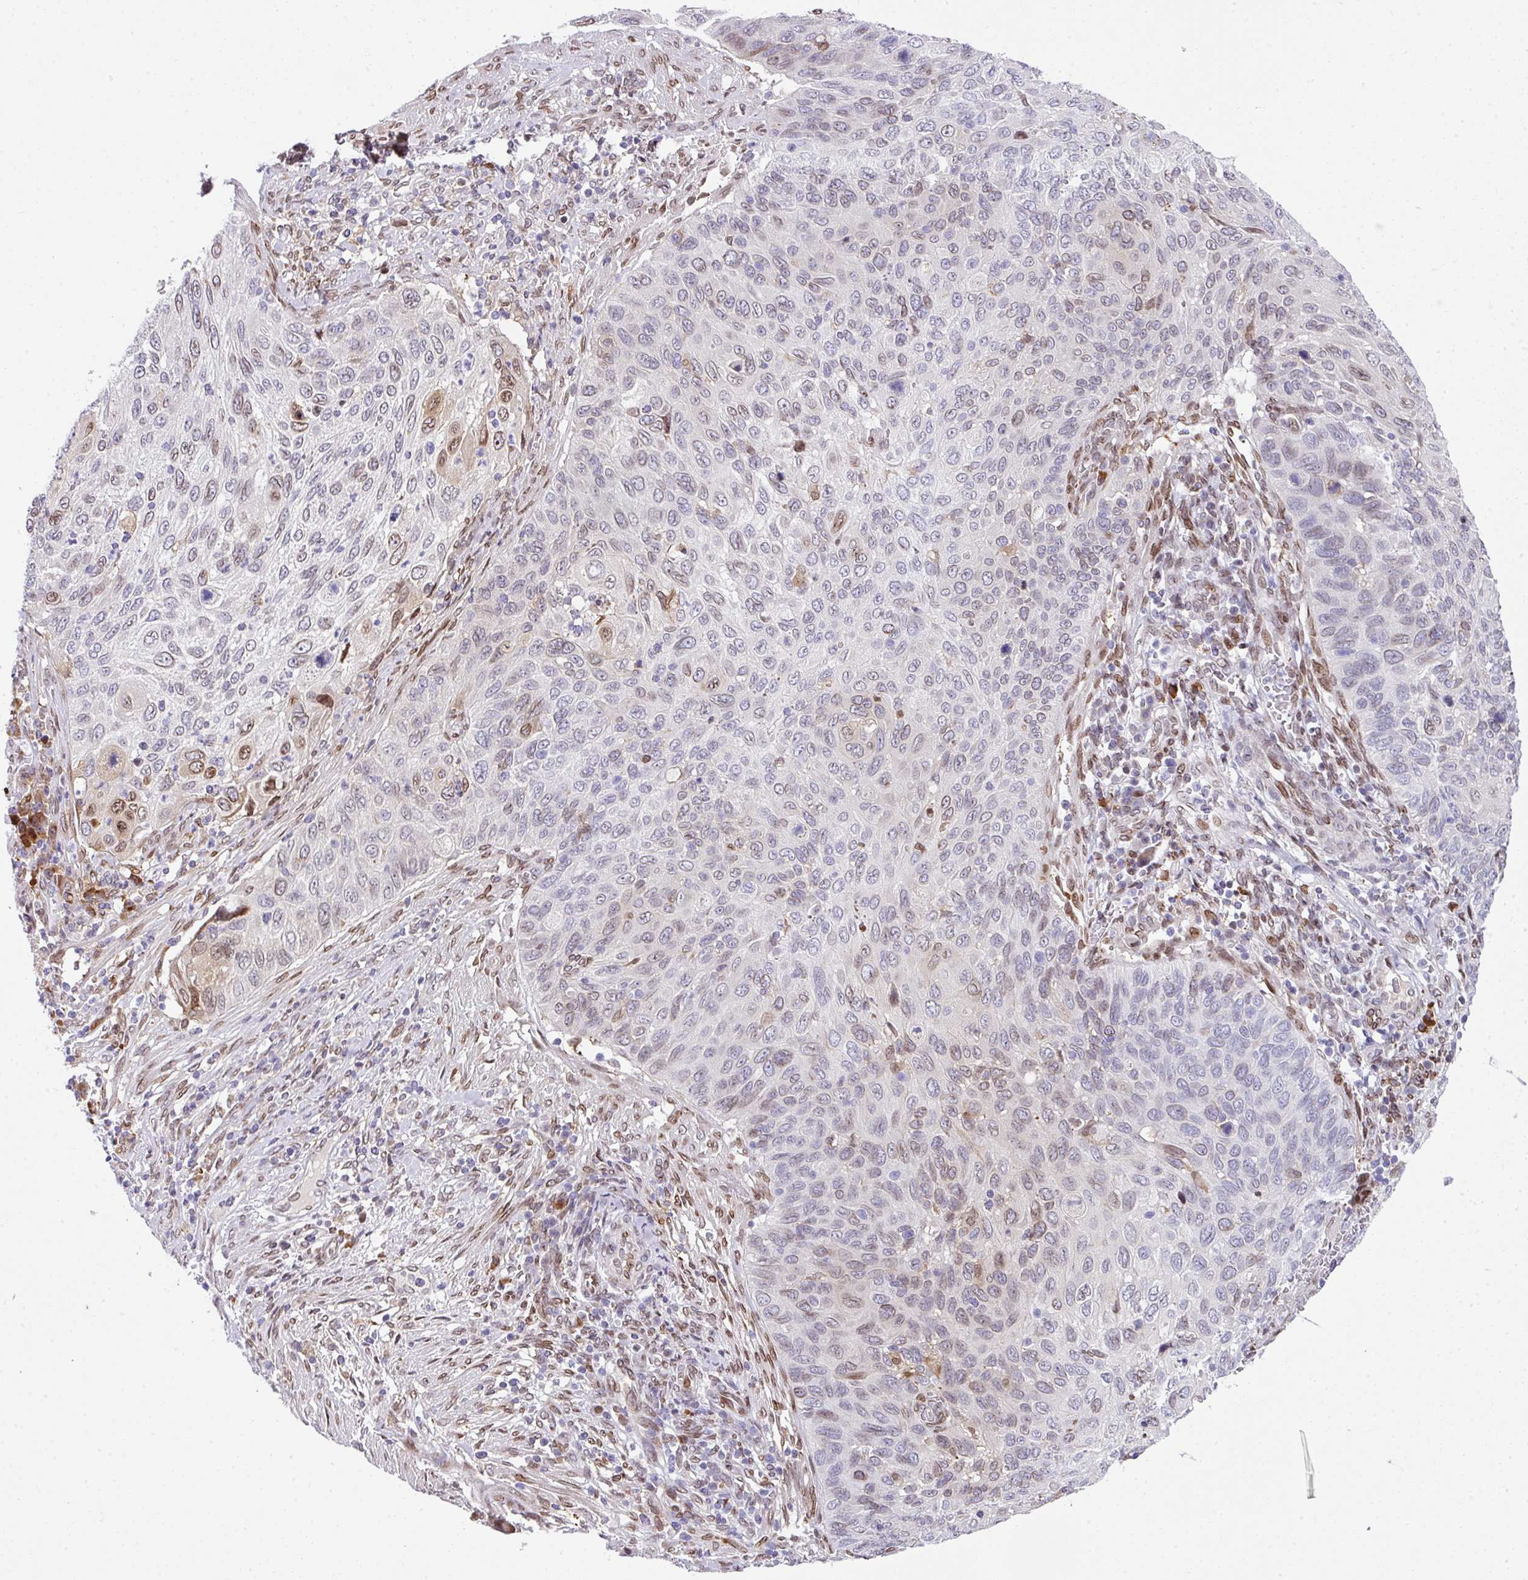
{"staining": {"intensity": "moderate", "quantity": "<25%", "location": "nuclear"}, "tissue": "cervical cancer", "cell_type": "Tumor cells", "image_type": "cancer", "snomed": [{"axis": "morphology", "description": "Squamous cell carcinoma, NOS"}, {"axis": "topography", "description": "Cervix"}], "caption": "Cervical squamous cell carcinoma was stained to show a protein in brown. There is low levels of moderate nuclear staining in approximately <25% of tumor cells.", "gene": "PLK1", "patient": {"sex": "female", "age": 70}}